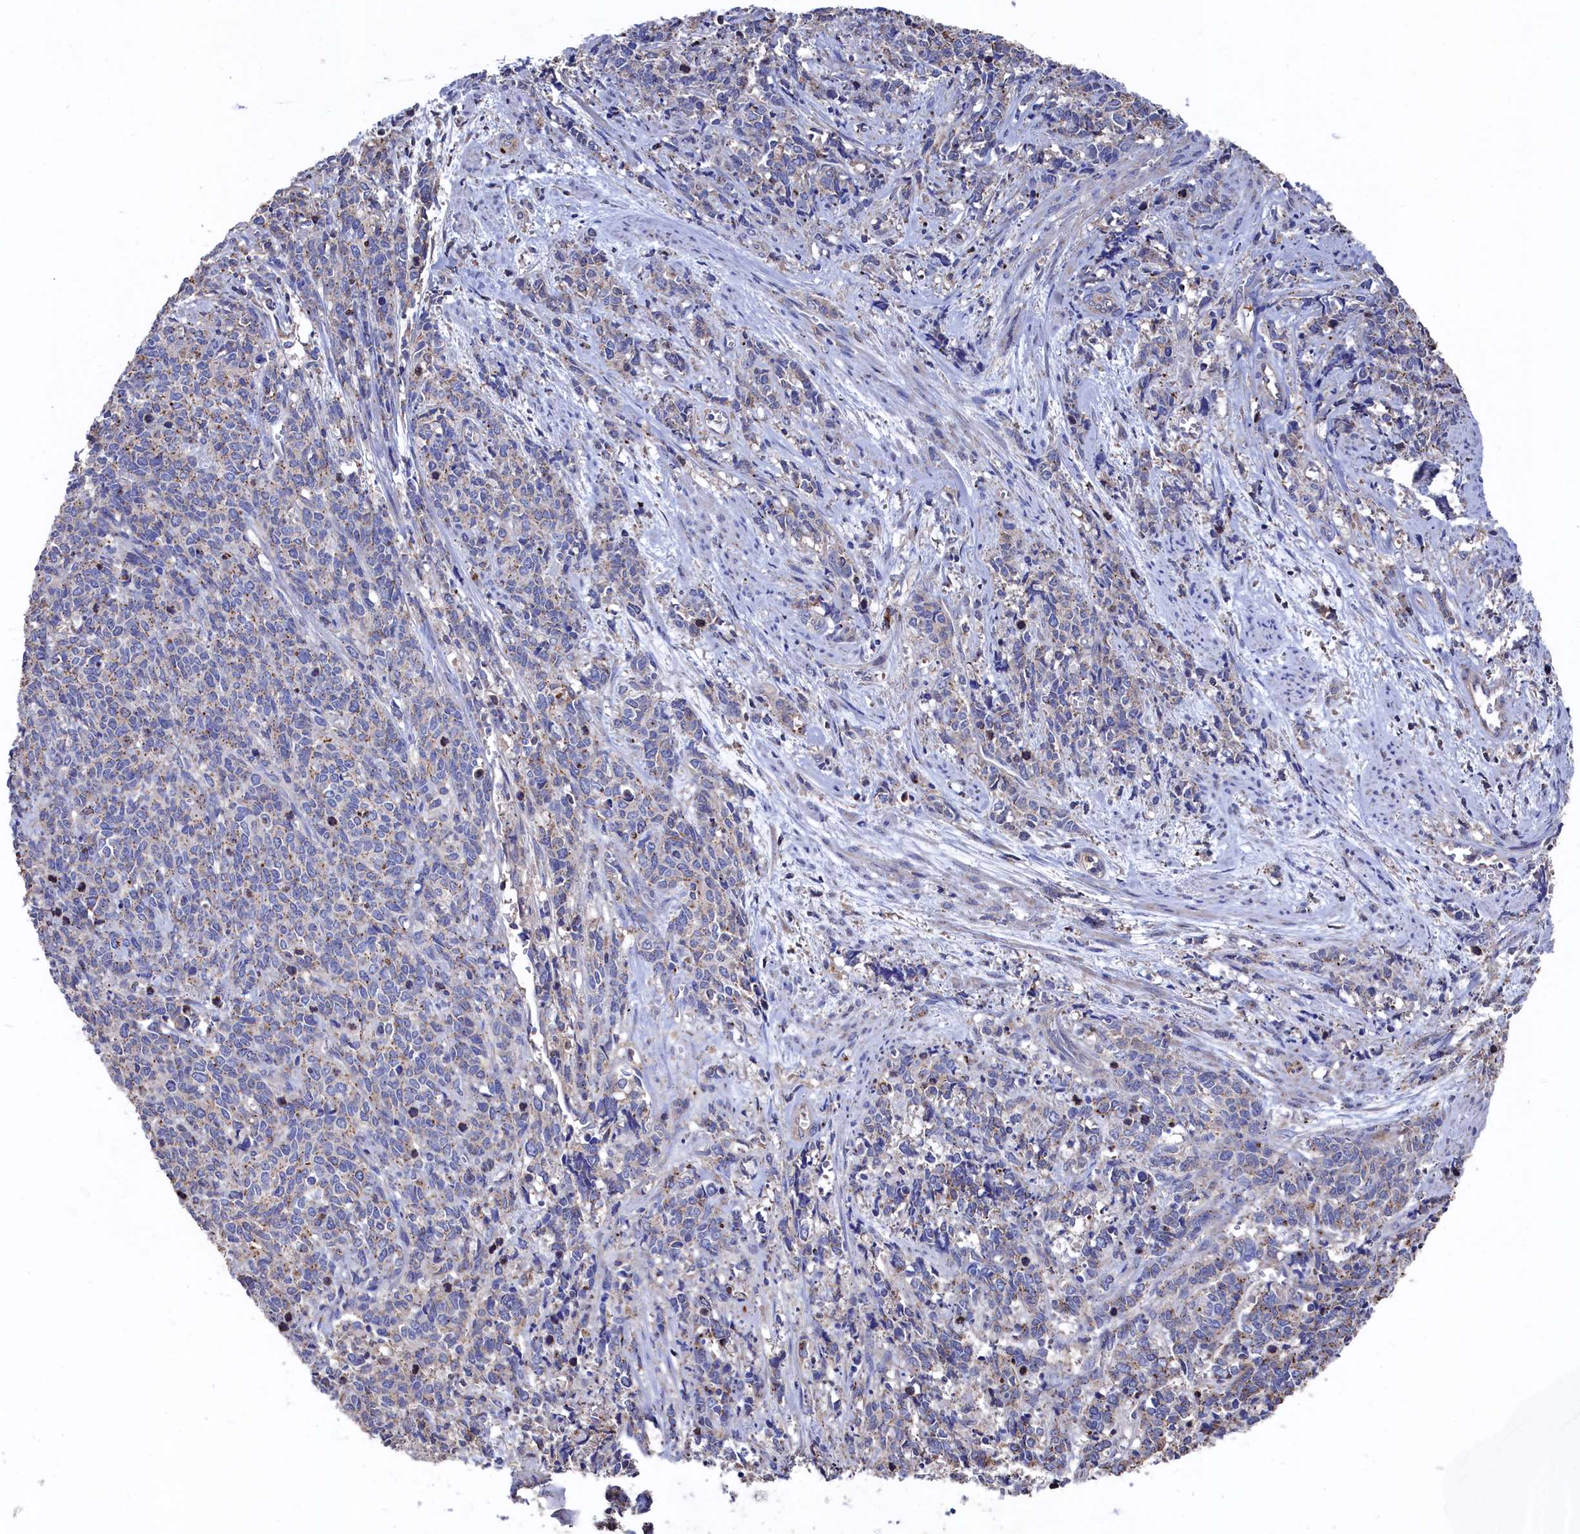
{"staining": {"intensity": "weak", "quantity": "25%-75%", "location": "cytoplasmic/membranous"}, "tissue": "cervical cancer", "cell_type": "Tumor cells", "image_type": "cancer", "snomed": [{"axis": "morphology", "description": "Squamous cell carcinoma, NOS"}, {"axis": "topography", "description": "Cervix"}], "caption": "Immunohistochemical staining of squamous cell carcinoma (cervical) shows low levels of weak cytoplasmic/membranous positivity in approximately 25%-75% of tumor cells.", "gene": "TK2", "patient": {"sex": "female", "age": 60}}